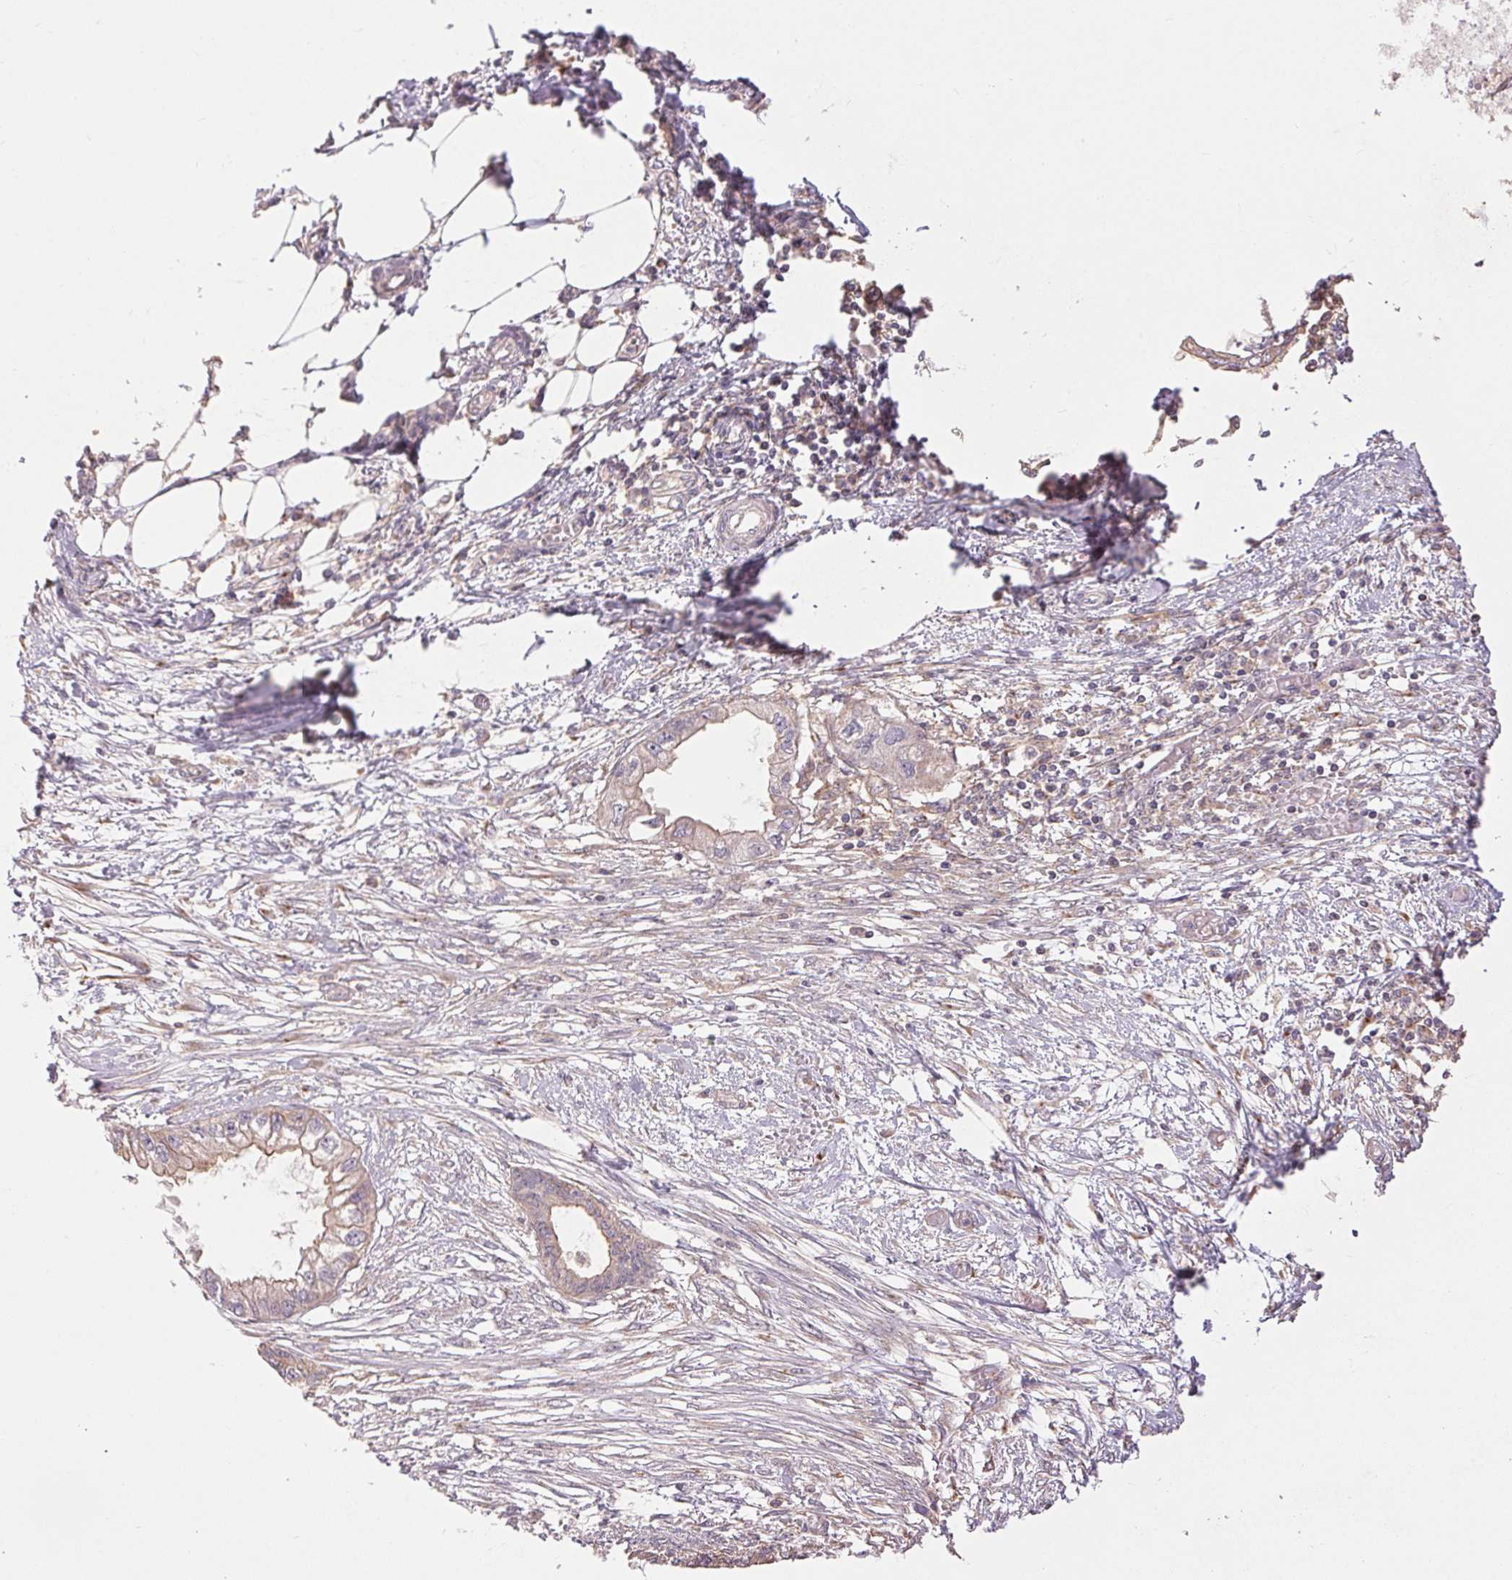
{"staining": {"intensity": "weak", "quantity": "<25%", "location": "cytoplasmic/membranous"}, "tissue": "endometrial cancer", "cell_type": "Tumor cells", "image_type": "cancer", "snomed": [{"axis": "morphology", "description": "Adenocarcinoma, NOS"}, {"axis": "morphology", "description": "Adenocarcinoma, metastatic, NOS"}, {"axis": "topography", "description": "Adipose tissue"}, {"axis": "topography", "description": "Endometrium"}], "caption": "Protein analysis of adenocarcinoma (endometrial) reveals no significant positivity in tumor cells.", "gene": "MAPKAPK2", "patient": {"sex": "female", "age": 67}}